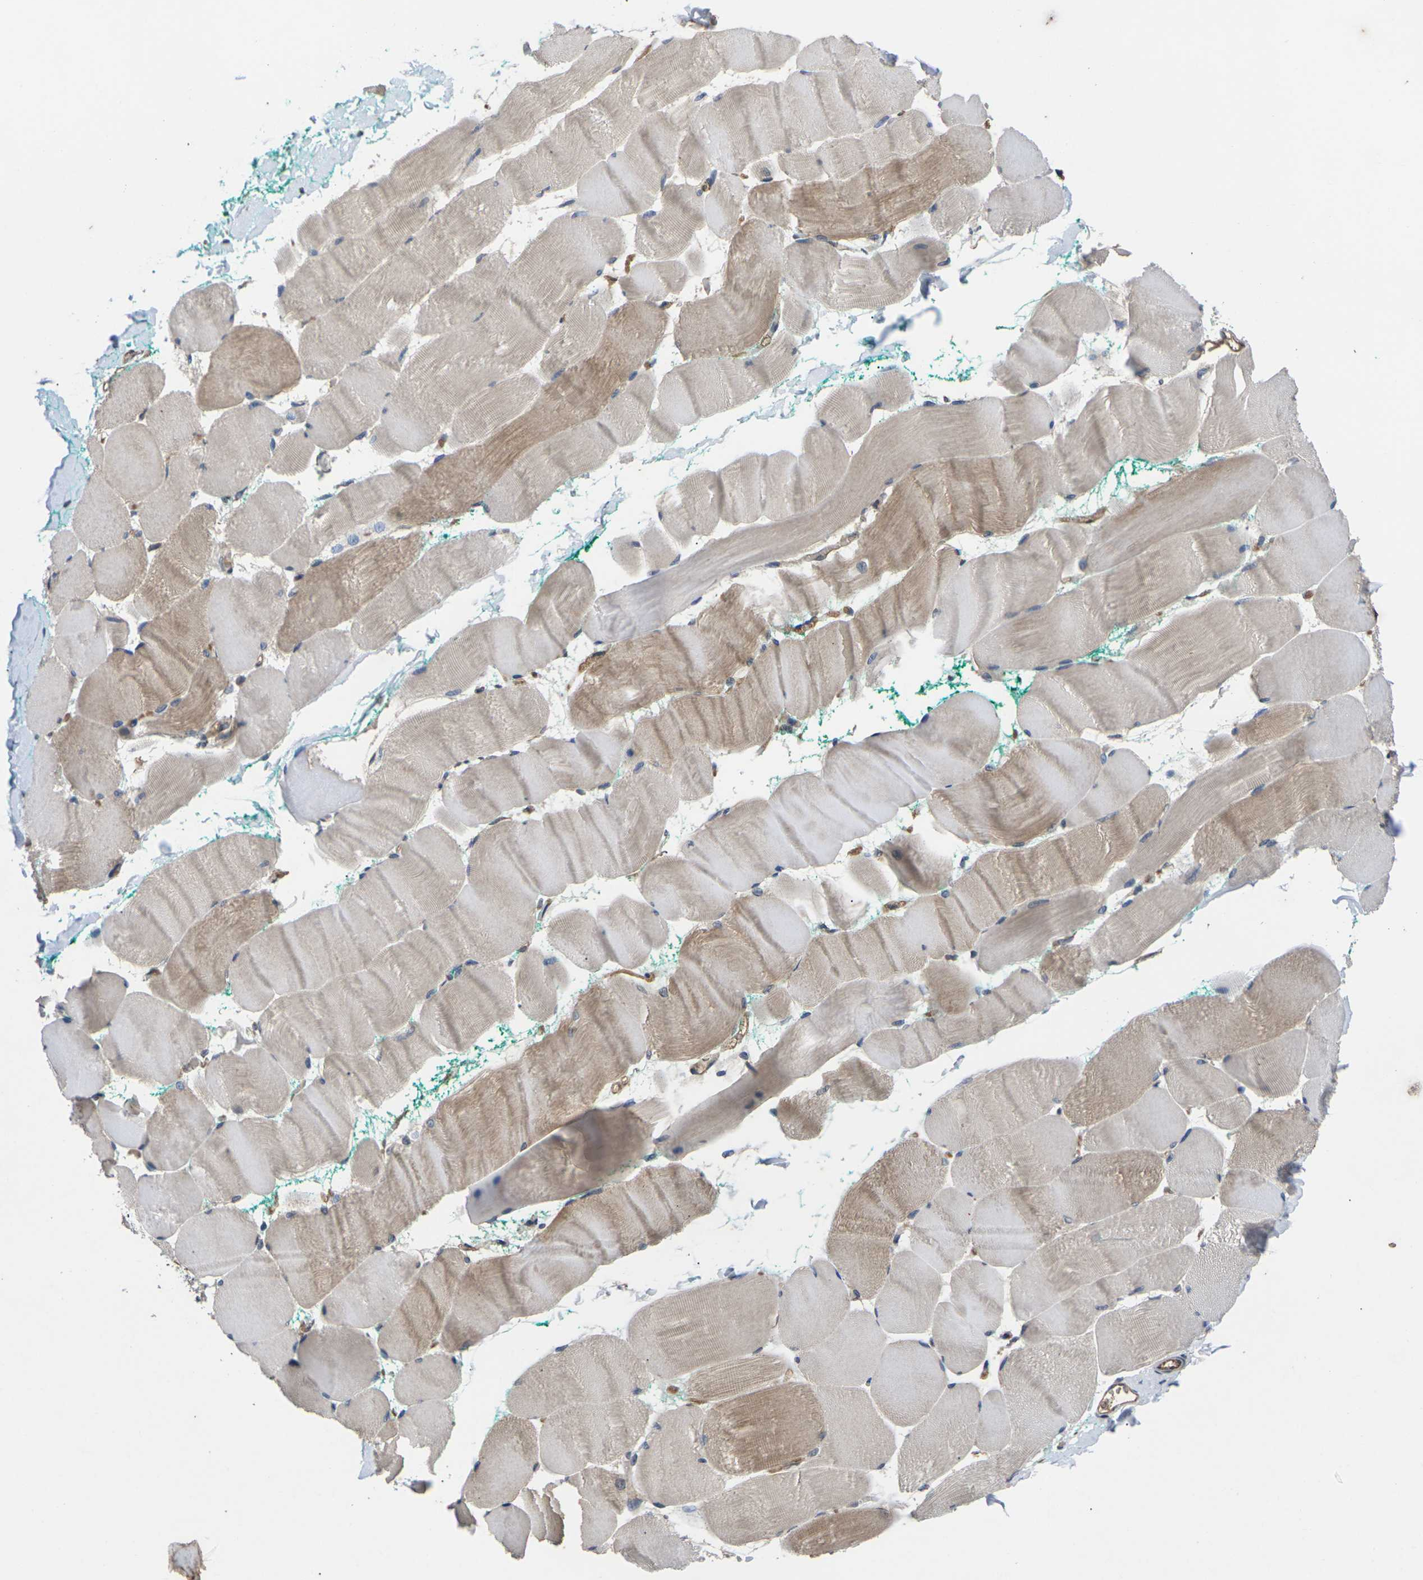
{"staining": {"intensity": "moderate", "quantity": "25%-75%", "location": "cytoplasmic/membranous"}, "tissue": "skeletal muscle", "cell_type": "Myocytes", "image_type": "normal", "snomed": [{"axis": "morphology", "description": "Normal tissue, NOS"}, {"axis": "morphology", "description": "Squamous cell carcinoma, NOS"}, {"axis": "topography", "description": "Skeletal muscle"}], "caption": "IHC histopathology image of benign skeletal muscle stained for a protein (brown), which exhibits medium levels of moderate cytoplasmic/membranous positivity in approximately 25%-75% of myocytes.", "gene": "DKK2", "patient": {"sex": "male", "age": 51}}